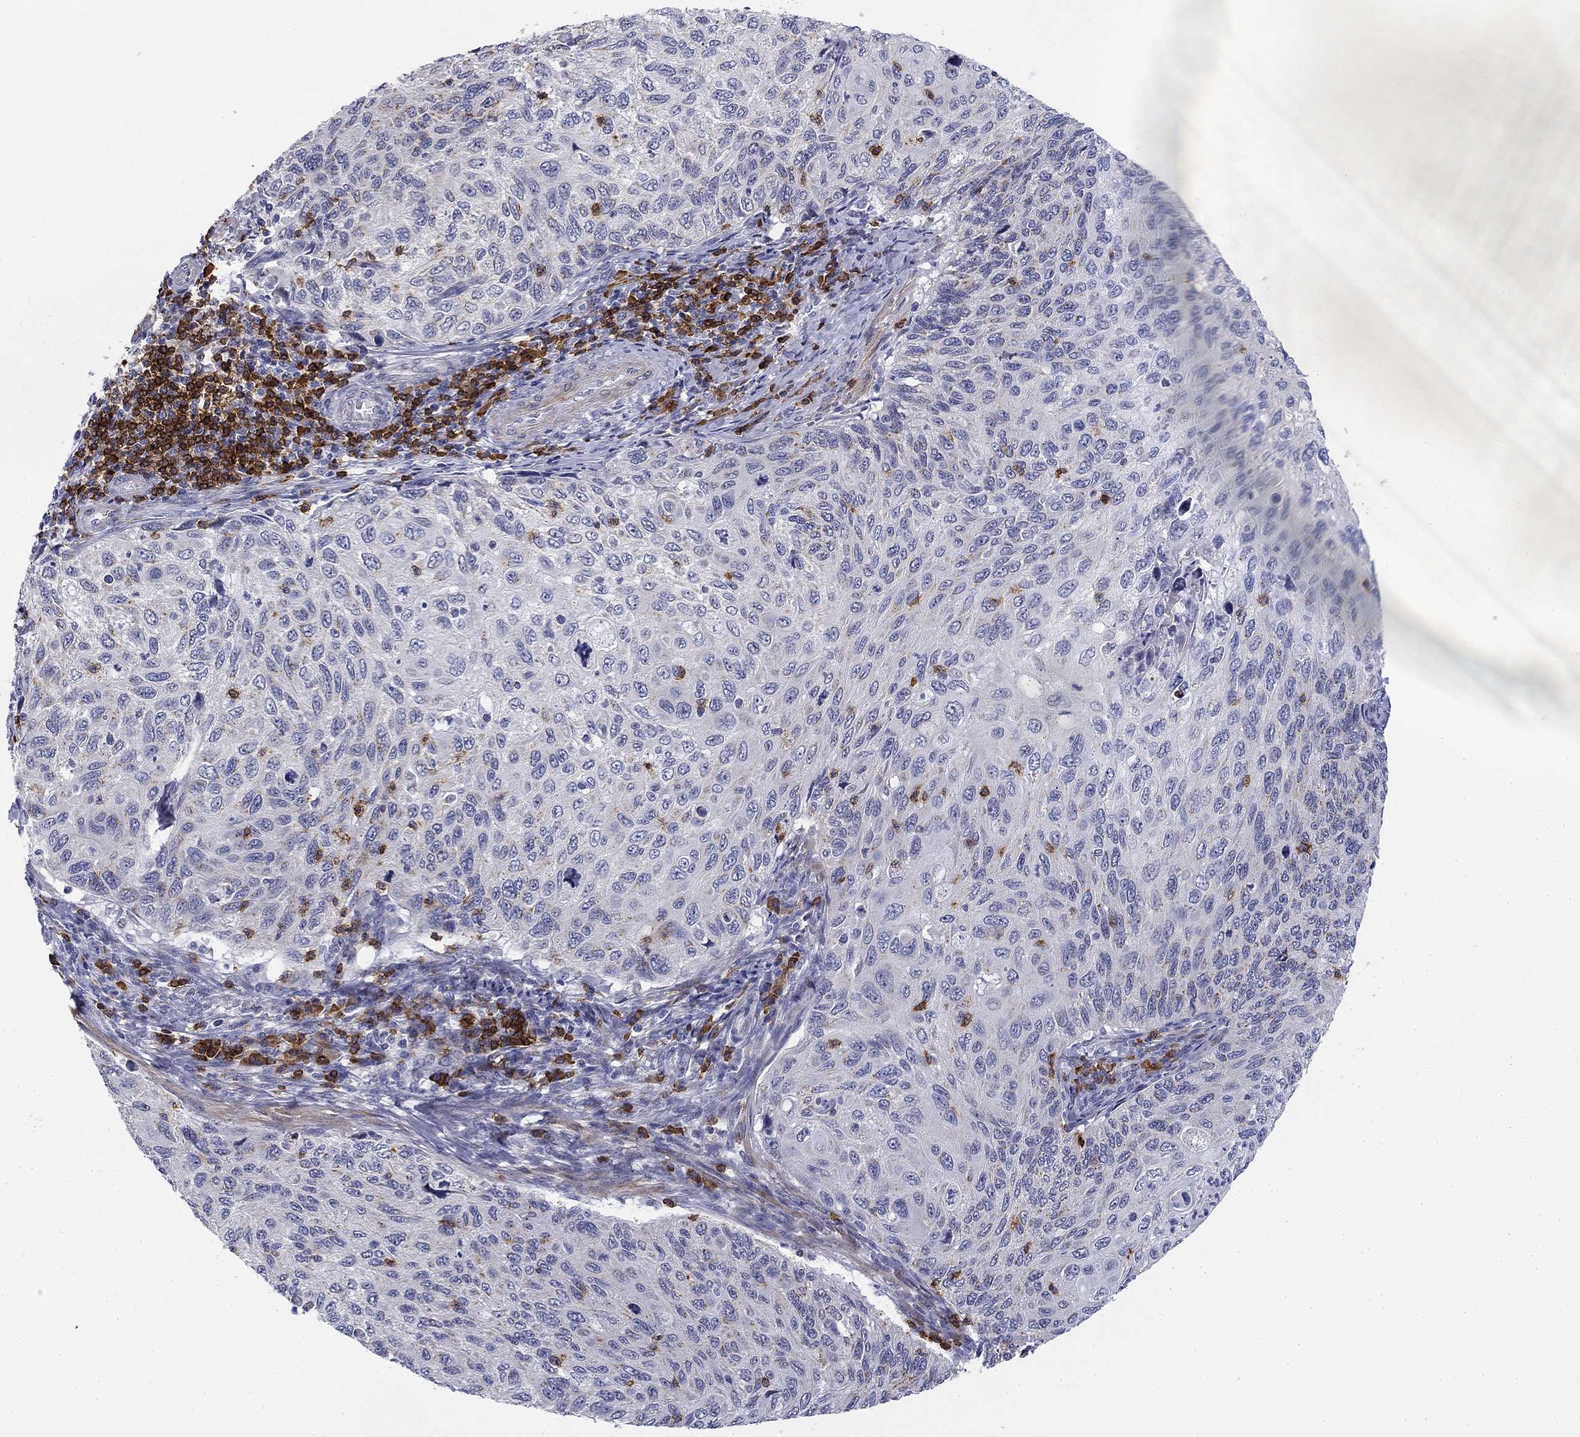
{"staining": {"intensity": "negative", "quantity": "none", "location": "none"}, "tissue": "cervical cancer", "cell_type": "Tumor cells", "image_type": "cancer", "snomed": [{"axis": "morphology", "description": "Squamous cell carcinoma, NOS"}, {"axis": "topography", "description": "Cervix"}], "caption": "This is an IHC histopathology image of human cervical cancer. There is no expression in tumor cells.", "gene": "TRAT1", "patient": {"sex": "female", "age": 70}}